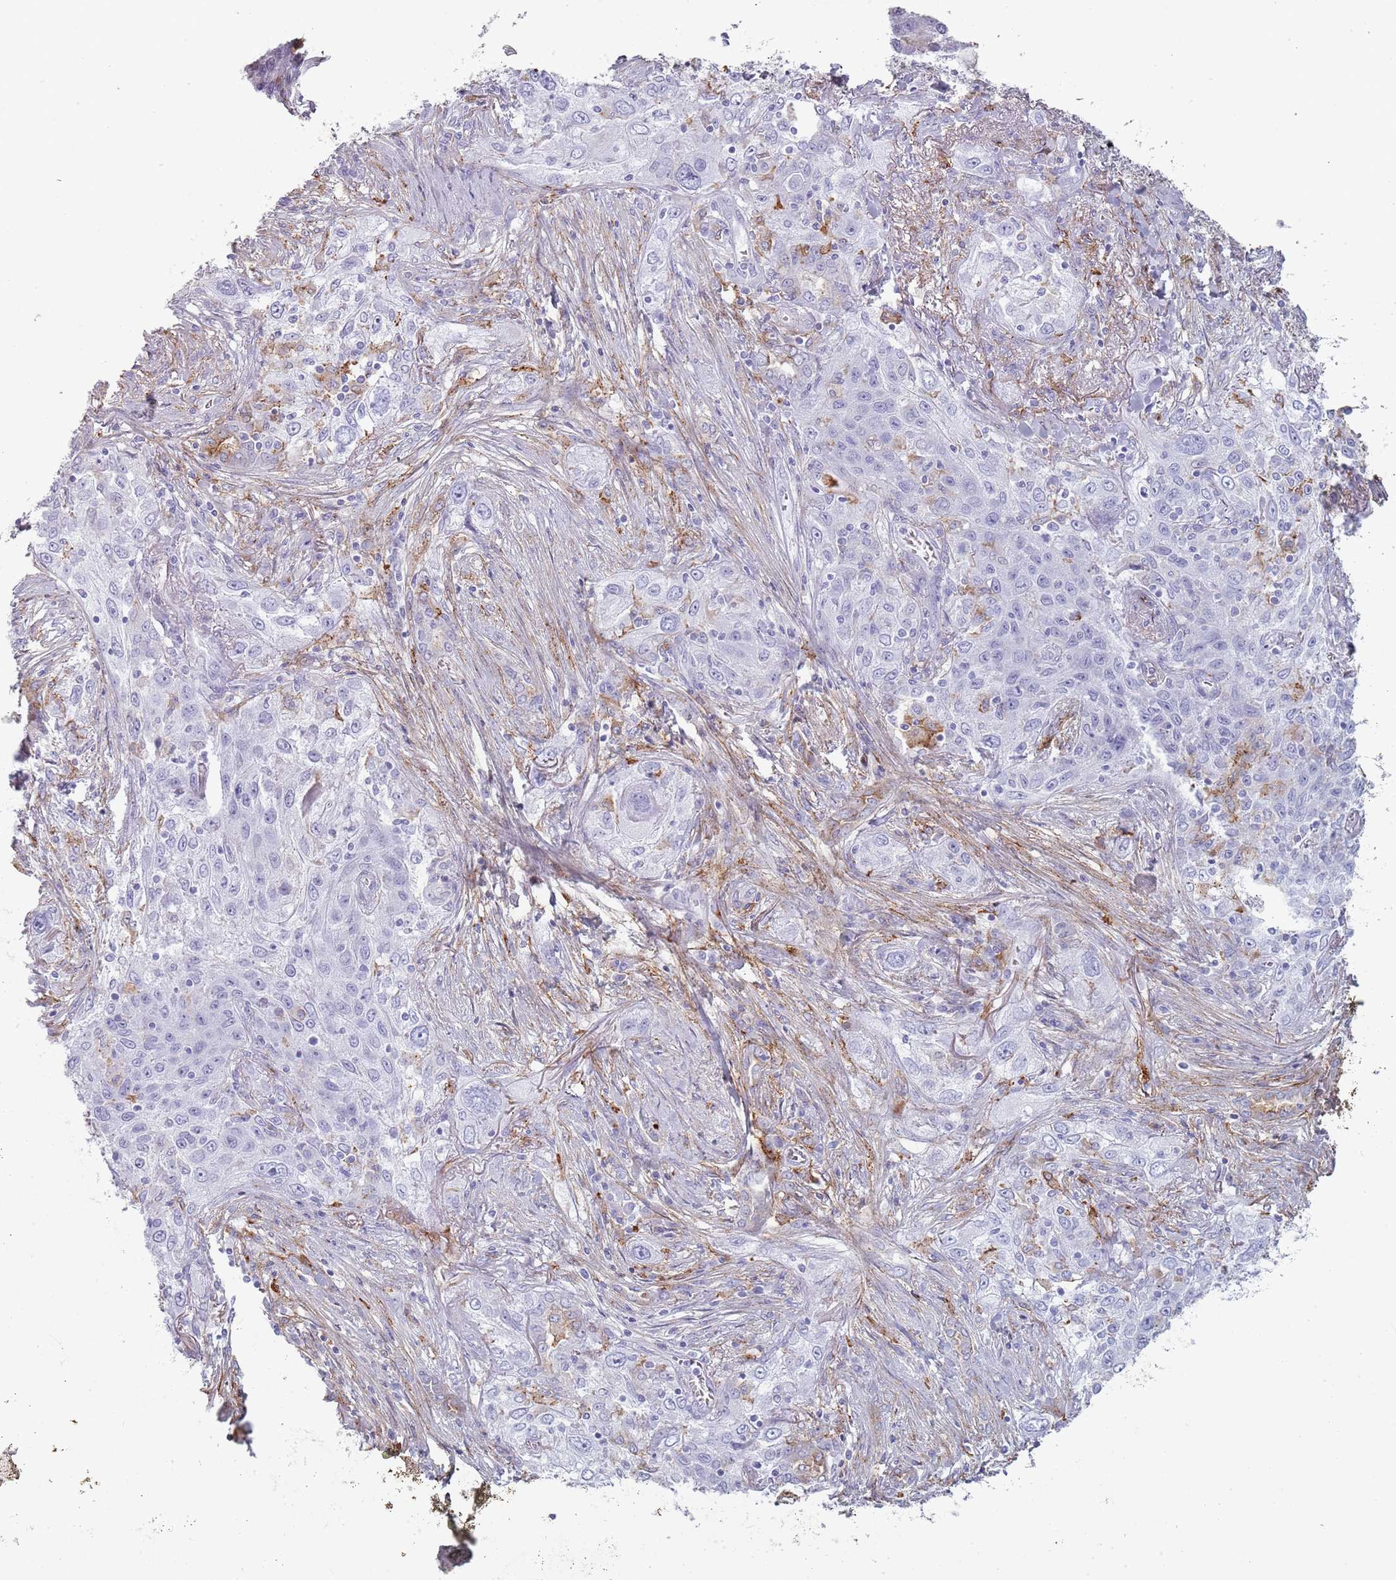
{"staining": {"intensity": "negative", "quantity": "none", "location": "none"}, "tissue": "lung cancer", "cell_type": "Tumor cells", "image_type": "cancer", "snomed": [{"axis": "morphology", "description": "Squamous cell carcinoma, NOS"}, {"axis": "topography", "description": "Lung"}], "caption": "The image shows no significant positivity in tumor cells of lung cancer. (DAB immunohistochemistry, high magnification).", "gene": "COLEC12", "patient": {"sex": "female", "age": 69}}